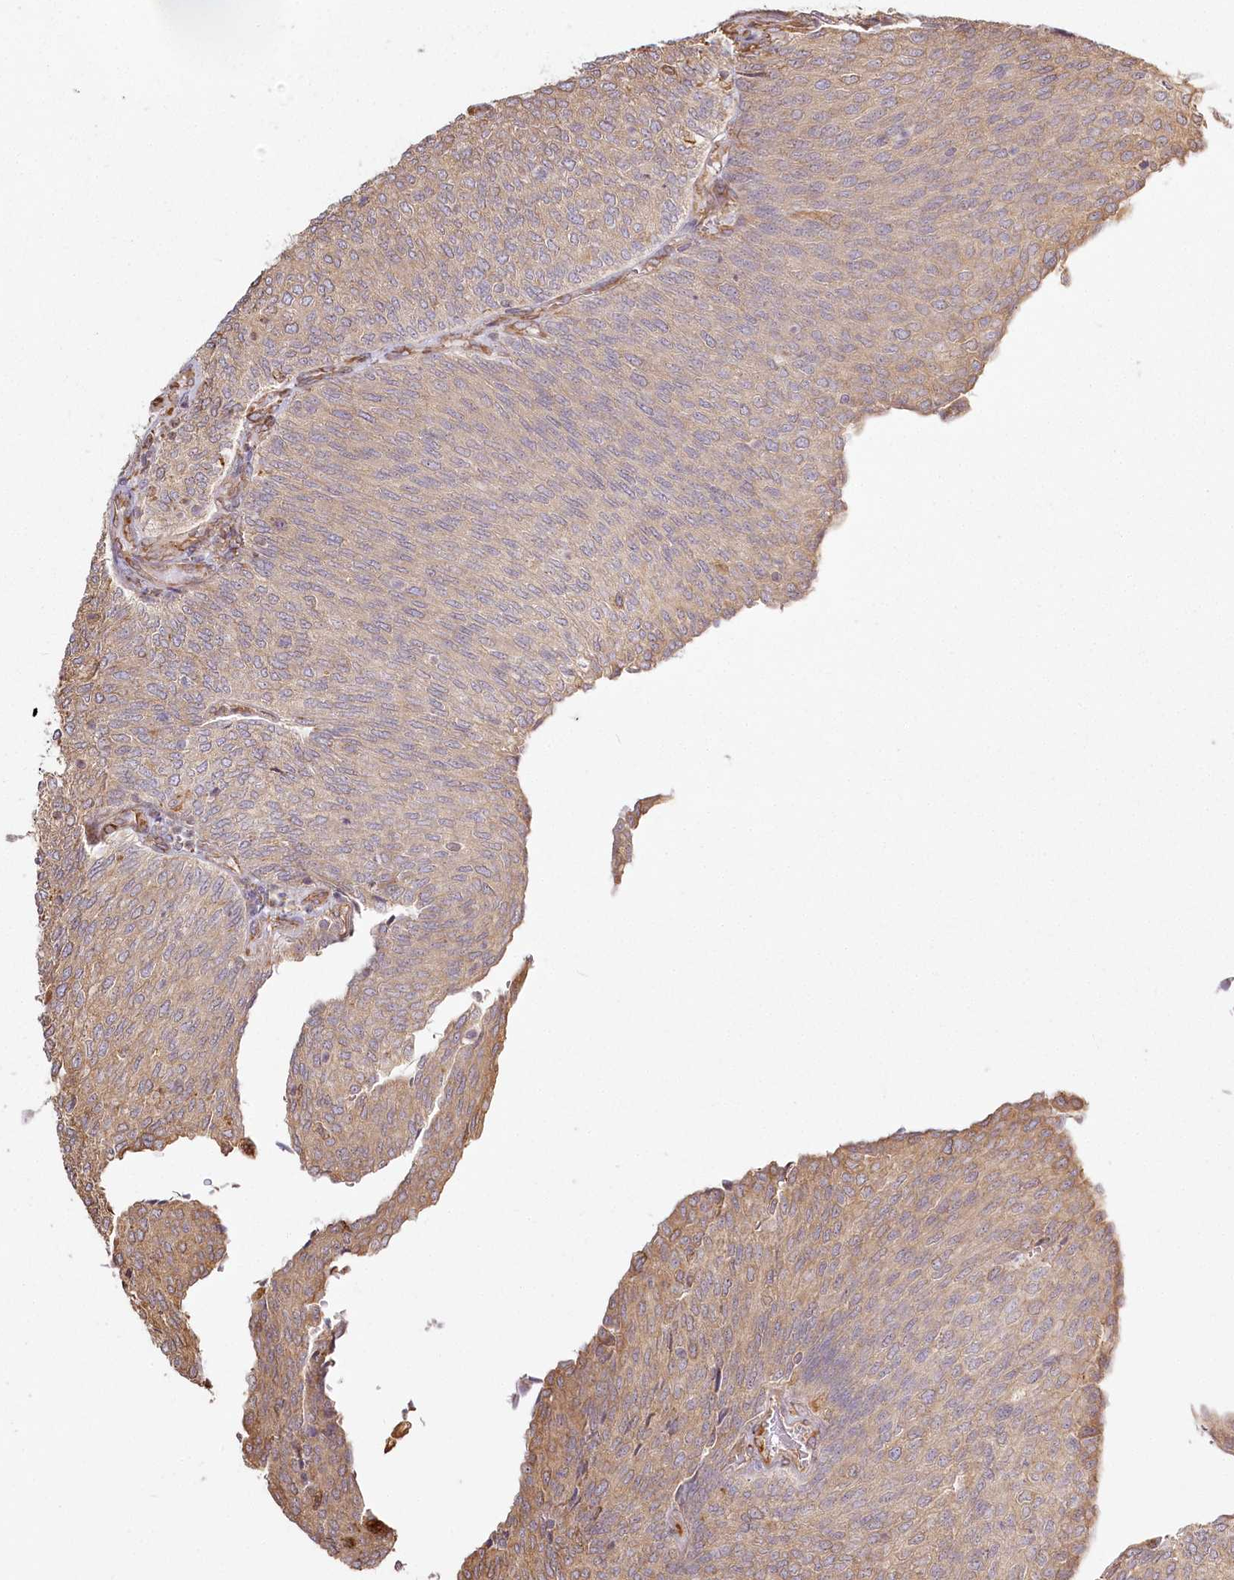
{"staining": {"intensity": "weak", "quantity": "<25%", "location": "cytoplasmic/membranous"}, "tissue": "urothelial cancer", "cell_type": "Tumor cells", "image_type": "cancer", "snomed": [{"axis": "morphology", "description": "Urothelial carcinoma, Low grade"}, {"axis": "topography", "description": "Urinary bladder"}], "caption": "Tumor cells show no significant staining in low-grade urothelial carcinoma.", "gene": "FAM13A", "patient": {"sex": "female", "age": 79}}